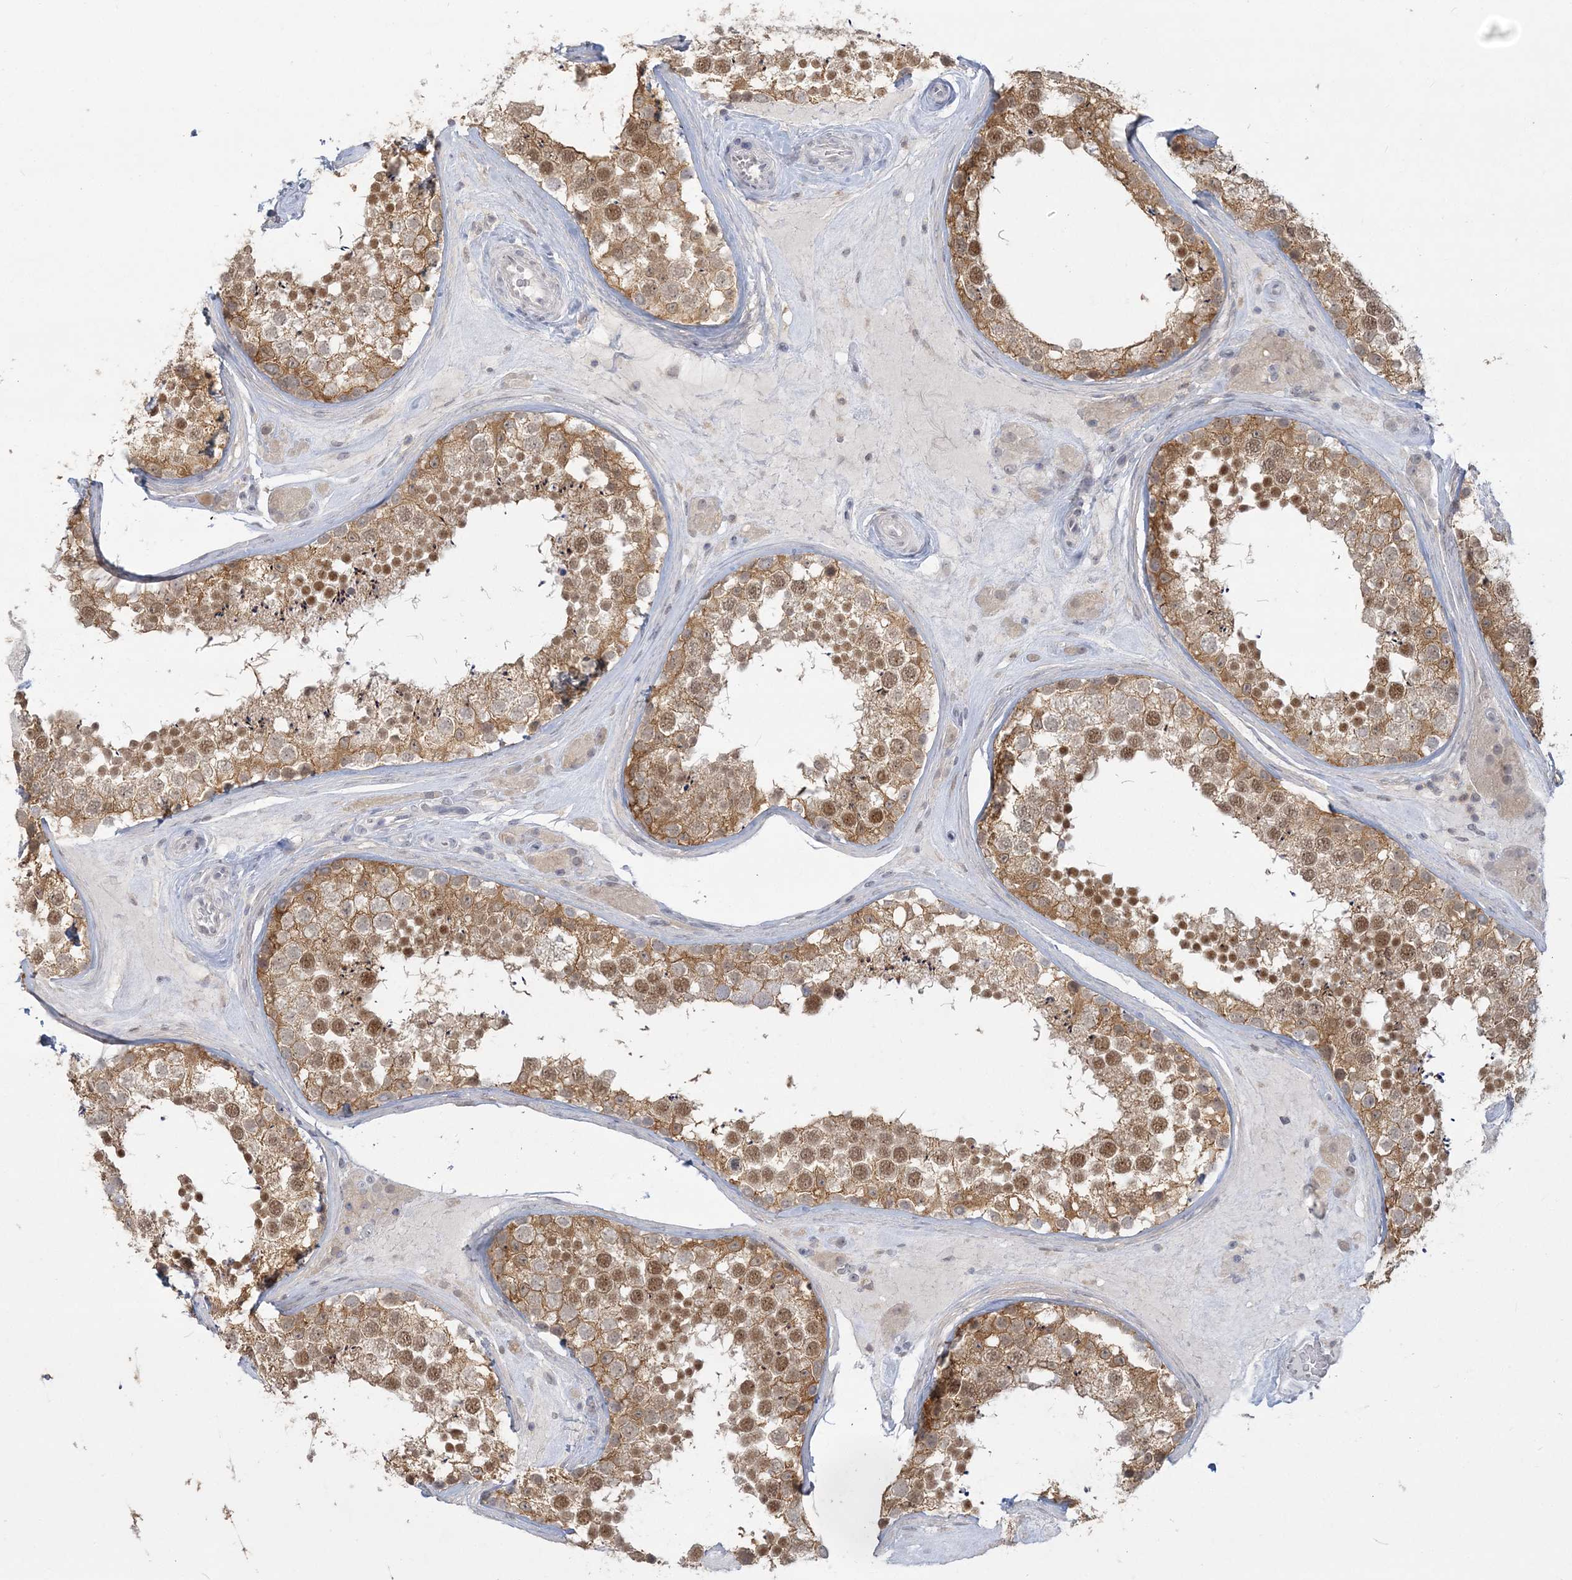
{"staining": {"intensity": "moderate", "quantity": ">75%", "location": "cytoplasmic/membranous,nuclear"}, "tissue": "testis", "cell_type": "Cells in seminiferous ducts", "image_type": "normal", "snomed": [{"axis": "morphology", "description": "Normal tissue, NOS"}, {"axis": "topography", "description": "Testis"}], "caption": "Immunohistochemical staining of unremarkable testis demonstrates moderate cytoplasmic/membranous,nuclear protein expression in about >75% of cells in seminiferous ducts.", "gene": "ANKS1A", "patient": {"sex": "male", "age": 46}}